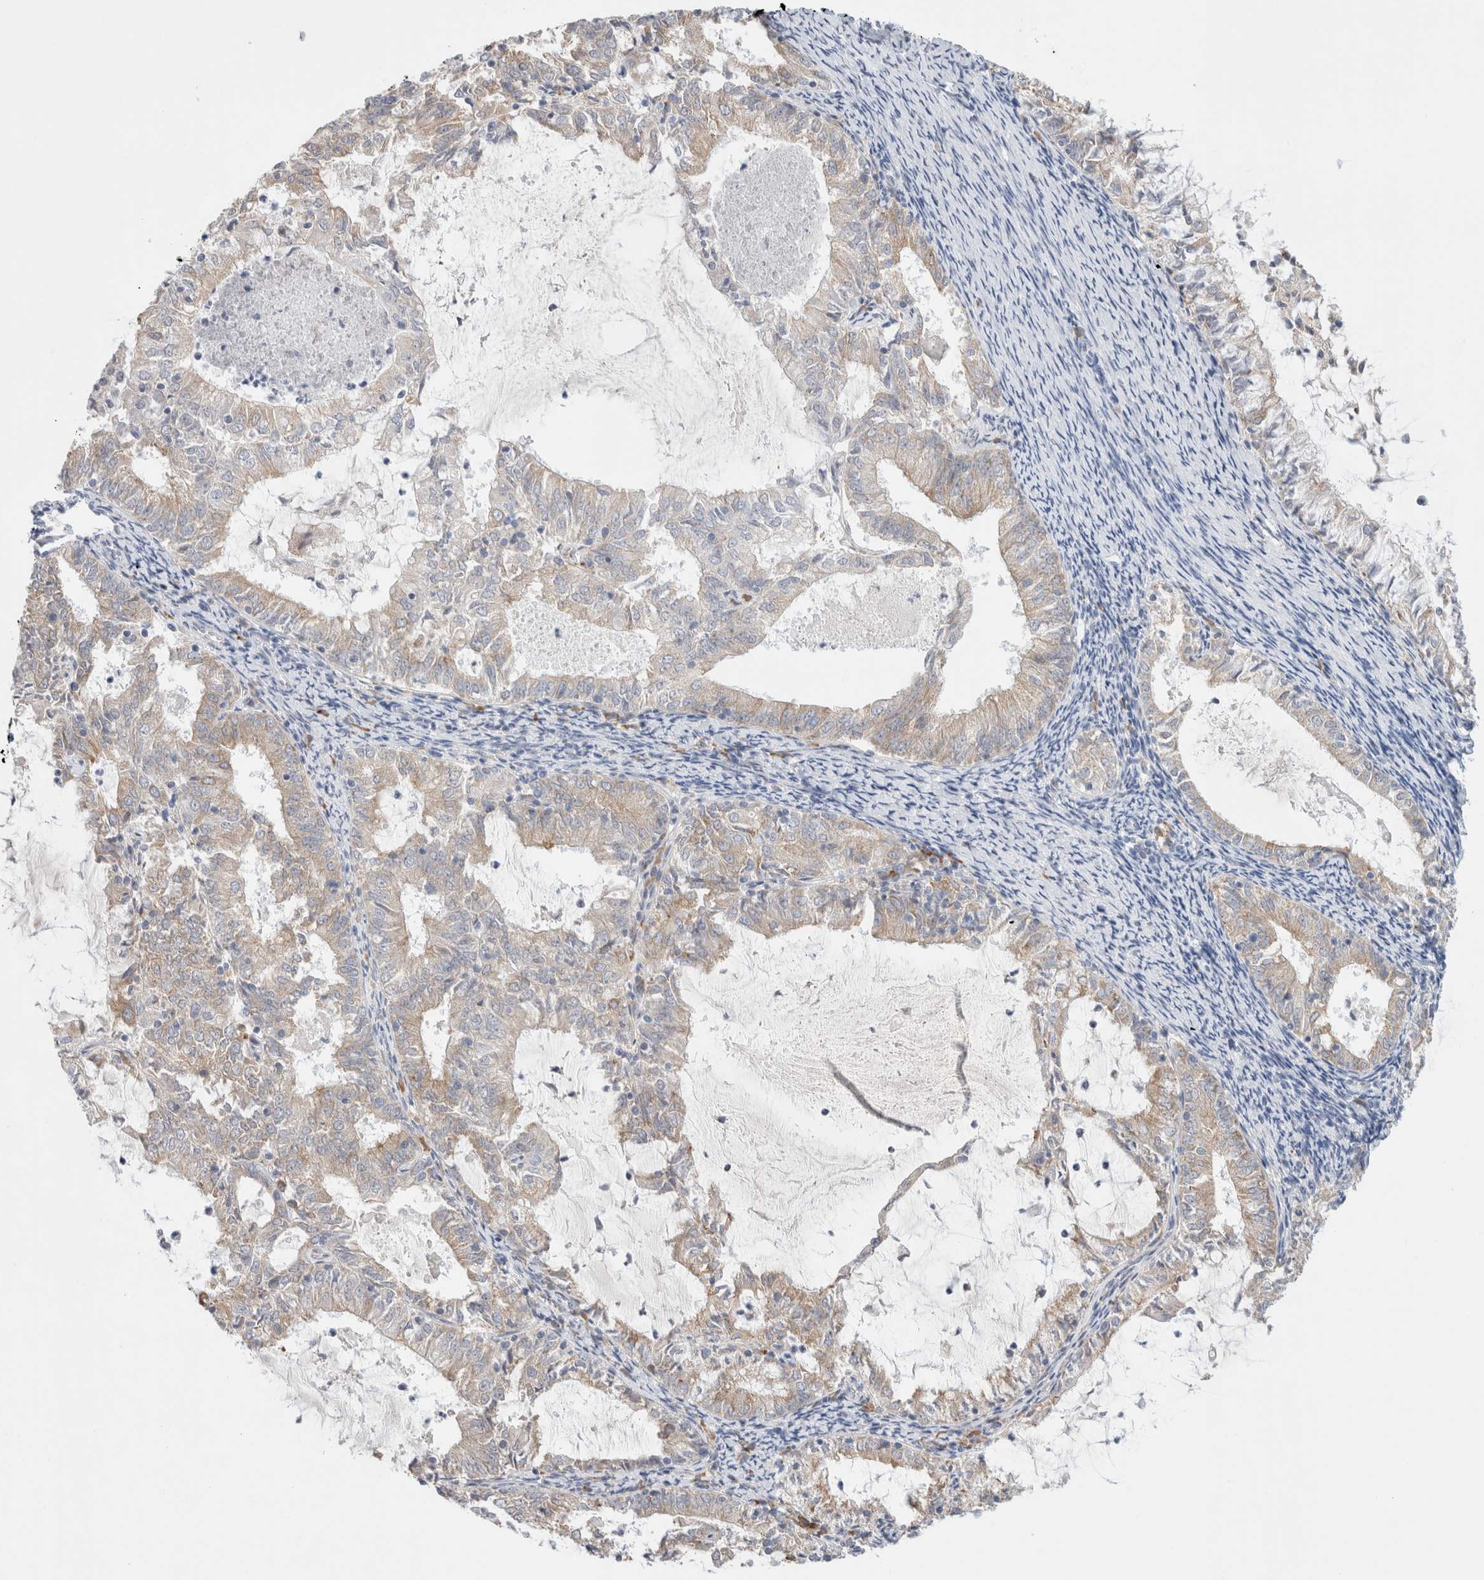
{"staining": {"intensity": "weak", "quantity": "25%-75%", "location": "cytoplasmic/membranous"}, "tissue": "endometrial cancer", "cell_type": "Tumor cells", "image_type": "cancer", "snomed": [{"axis": "morphology", "description": "Adenocarcinoma, NOS"}, {"axis": "topography", "description": "Endometrium"}], "caption": "Weak cytoplasmic/membranous positivity for a protein is identified in about 25%-75% of tumor cells of endometrial adenocarcinoma using immunohistochemistry.", "gene": "CSK", "patient": {"sex": "female", "age": 57}}